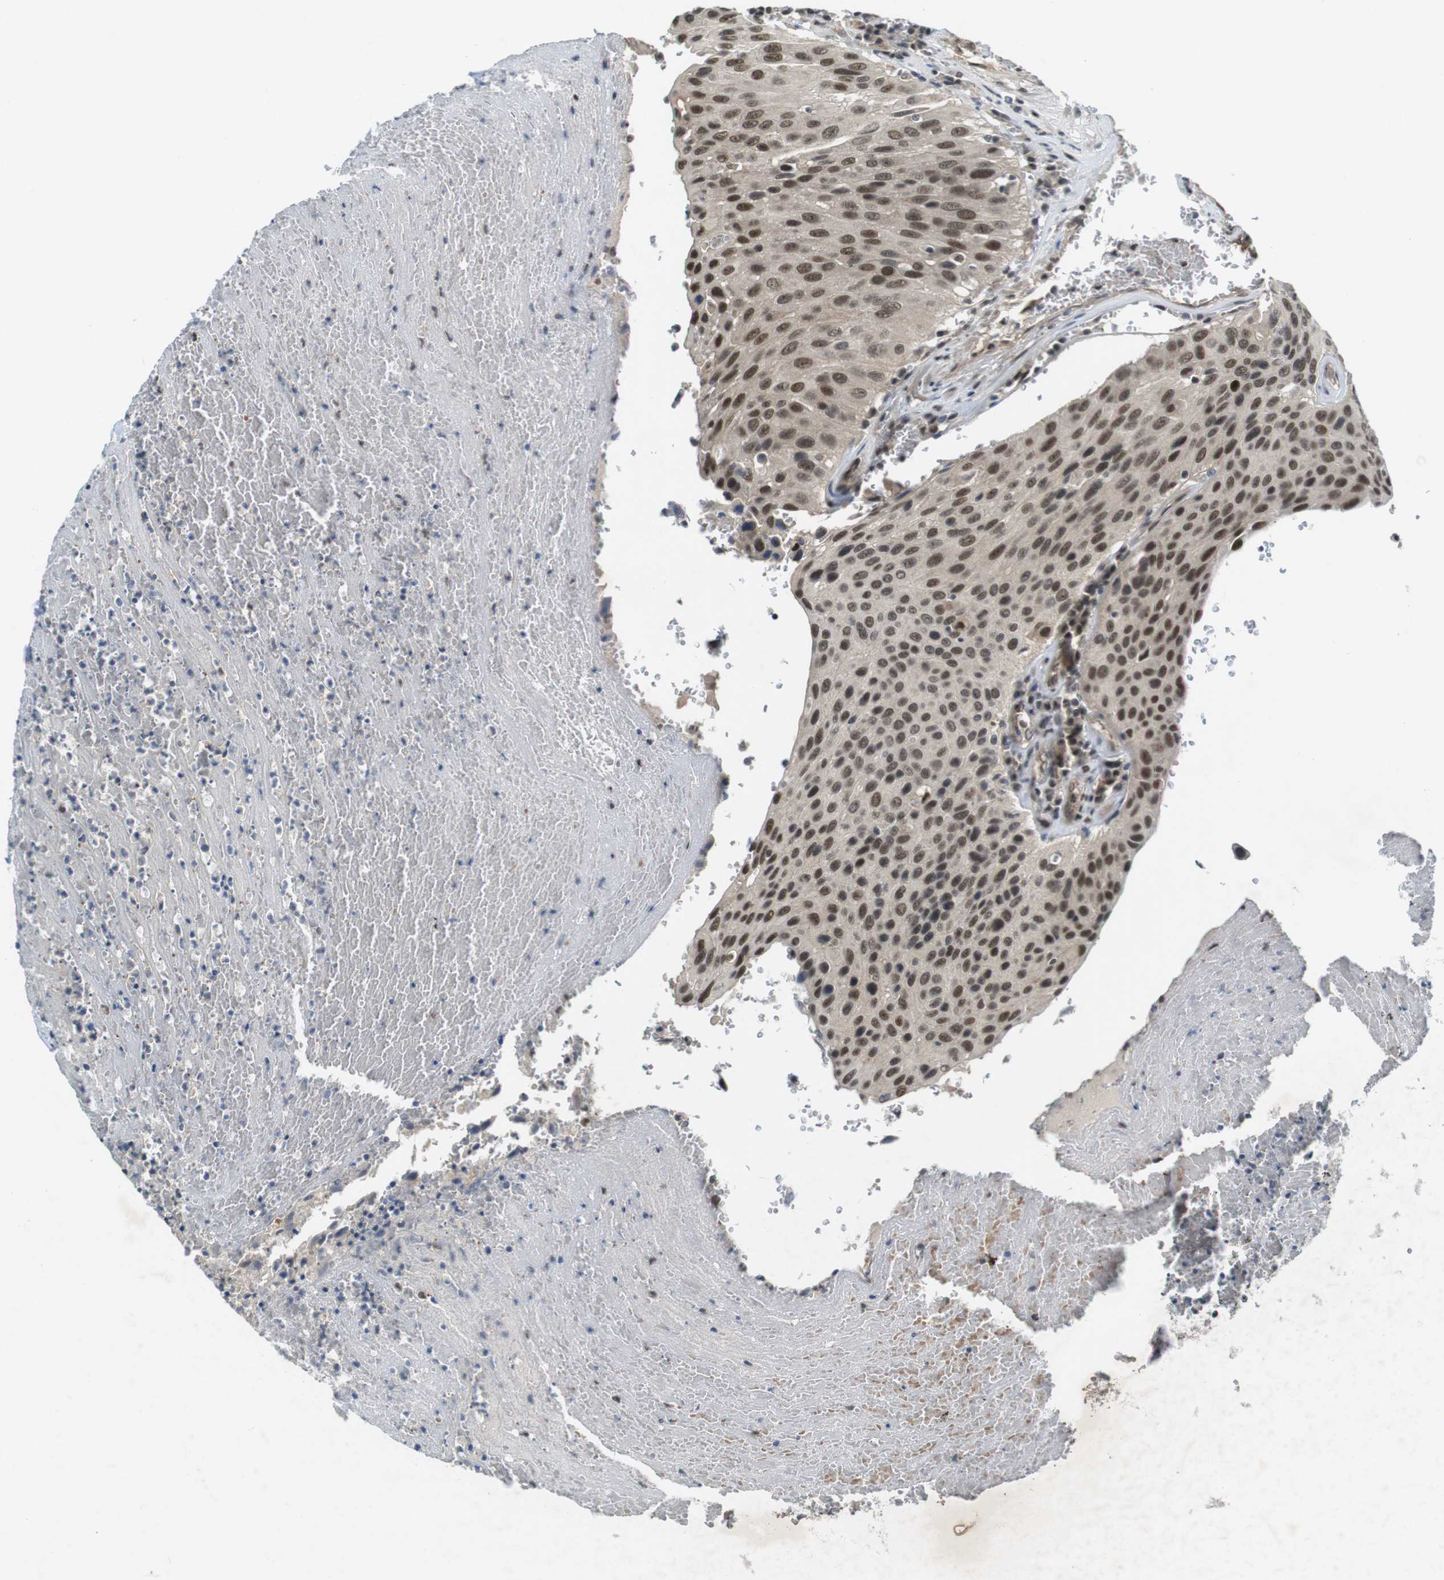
{"staining": {"intensity": "strong", "quantity": ">75%", "location": "nuclear"}, "tissue": "urothelial cancer", "cell_type": "Tumor cells", "image_type": "cancer", "snomed": [{"axis": "morphology", "description": "Urothelial carcinoma, High grade"}, {"axis": "topography", "description": "Urinary bladder"}], "caption": "Urothelial carcinoma (high-grade) stained with a protein marker exhibits strong staining in tumor cells.", "gene": "MAPKAPK5", "patient": {"sex": "male", "age": 66}}